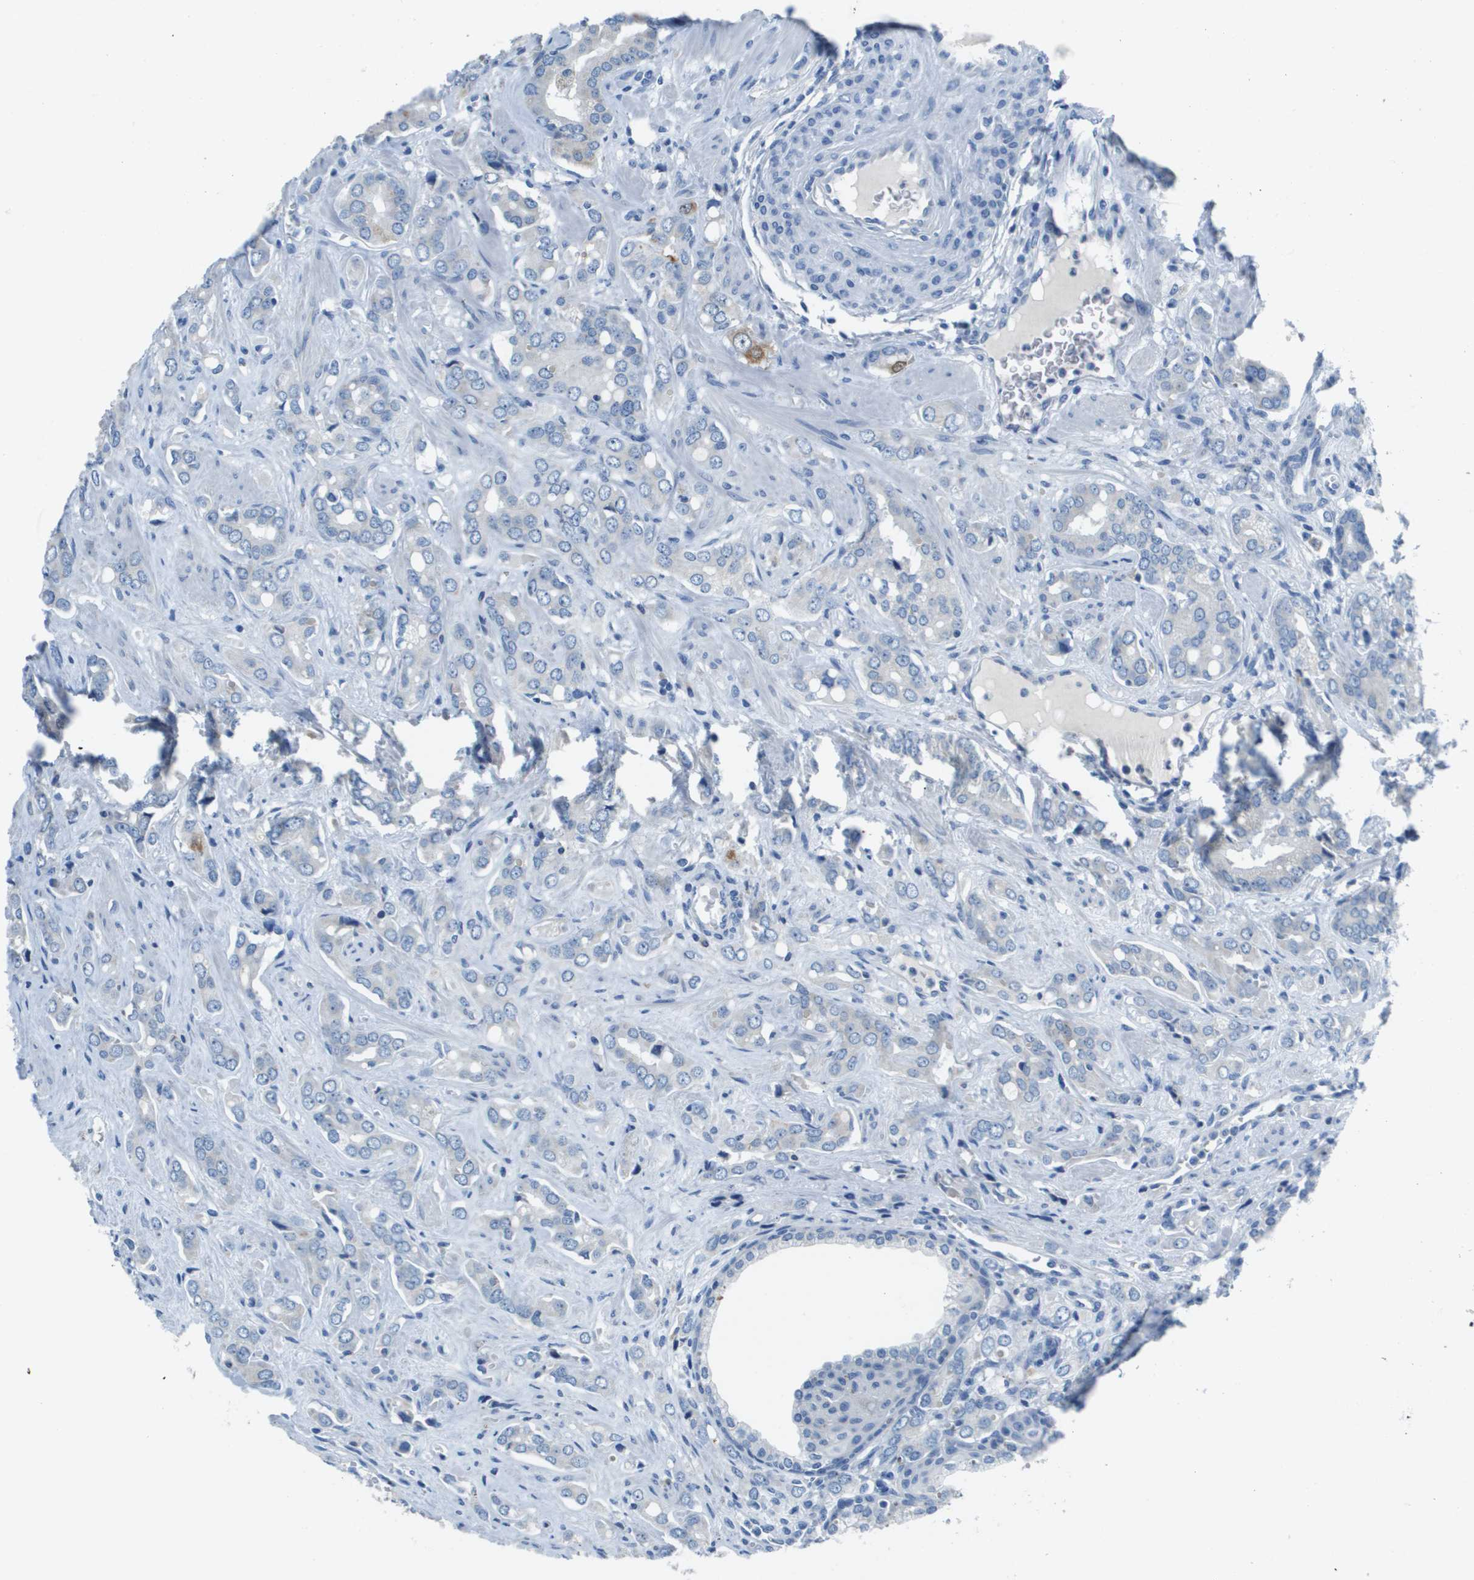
{"staining": {"intensity": "negative", "quantity": "none", "location": "none"}, "tissue": "prostate cancer", "cell_type": "Tumor cells", "image_type": "cancer", "snomed": [{"axis": "morphology", "description": "Adenocarcinoma, High grade"}, {"axis": "topography", "description": "Prostate"}], "caption": "Immunohistochemistry photomicrograph of neoplastic tissue: human adenocarcinoma (high-grade) (prostate) stained with DAB reveals no significant protein positivity in tumor cells. (Brightfield microscopy of DAB (3,3'-diaminobenzidine) IHC at high magnification).", "gene": "PTGDR2", "patient": {"sex": "male", "age": 64}}